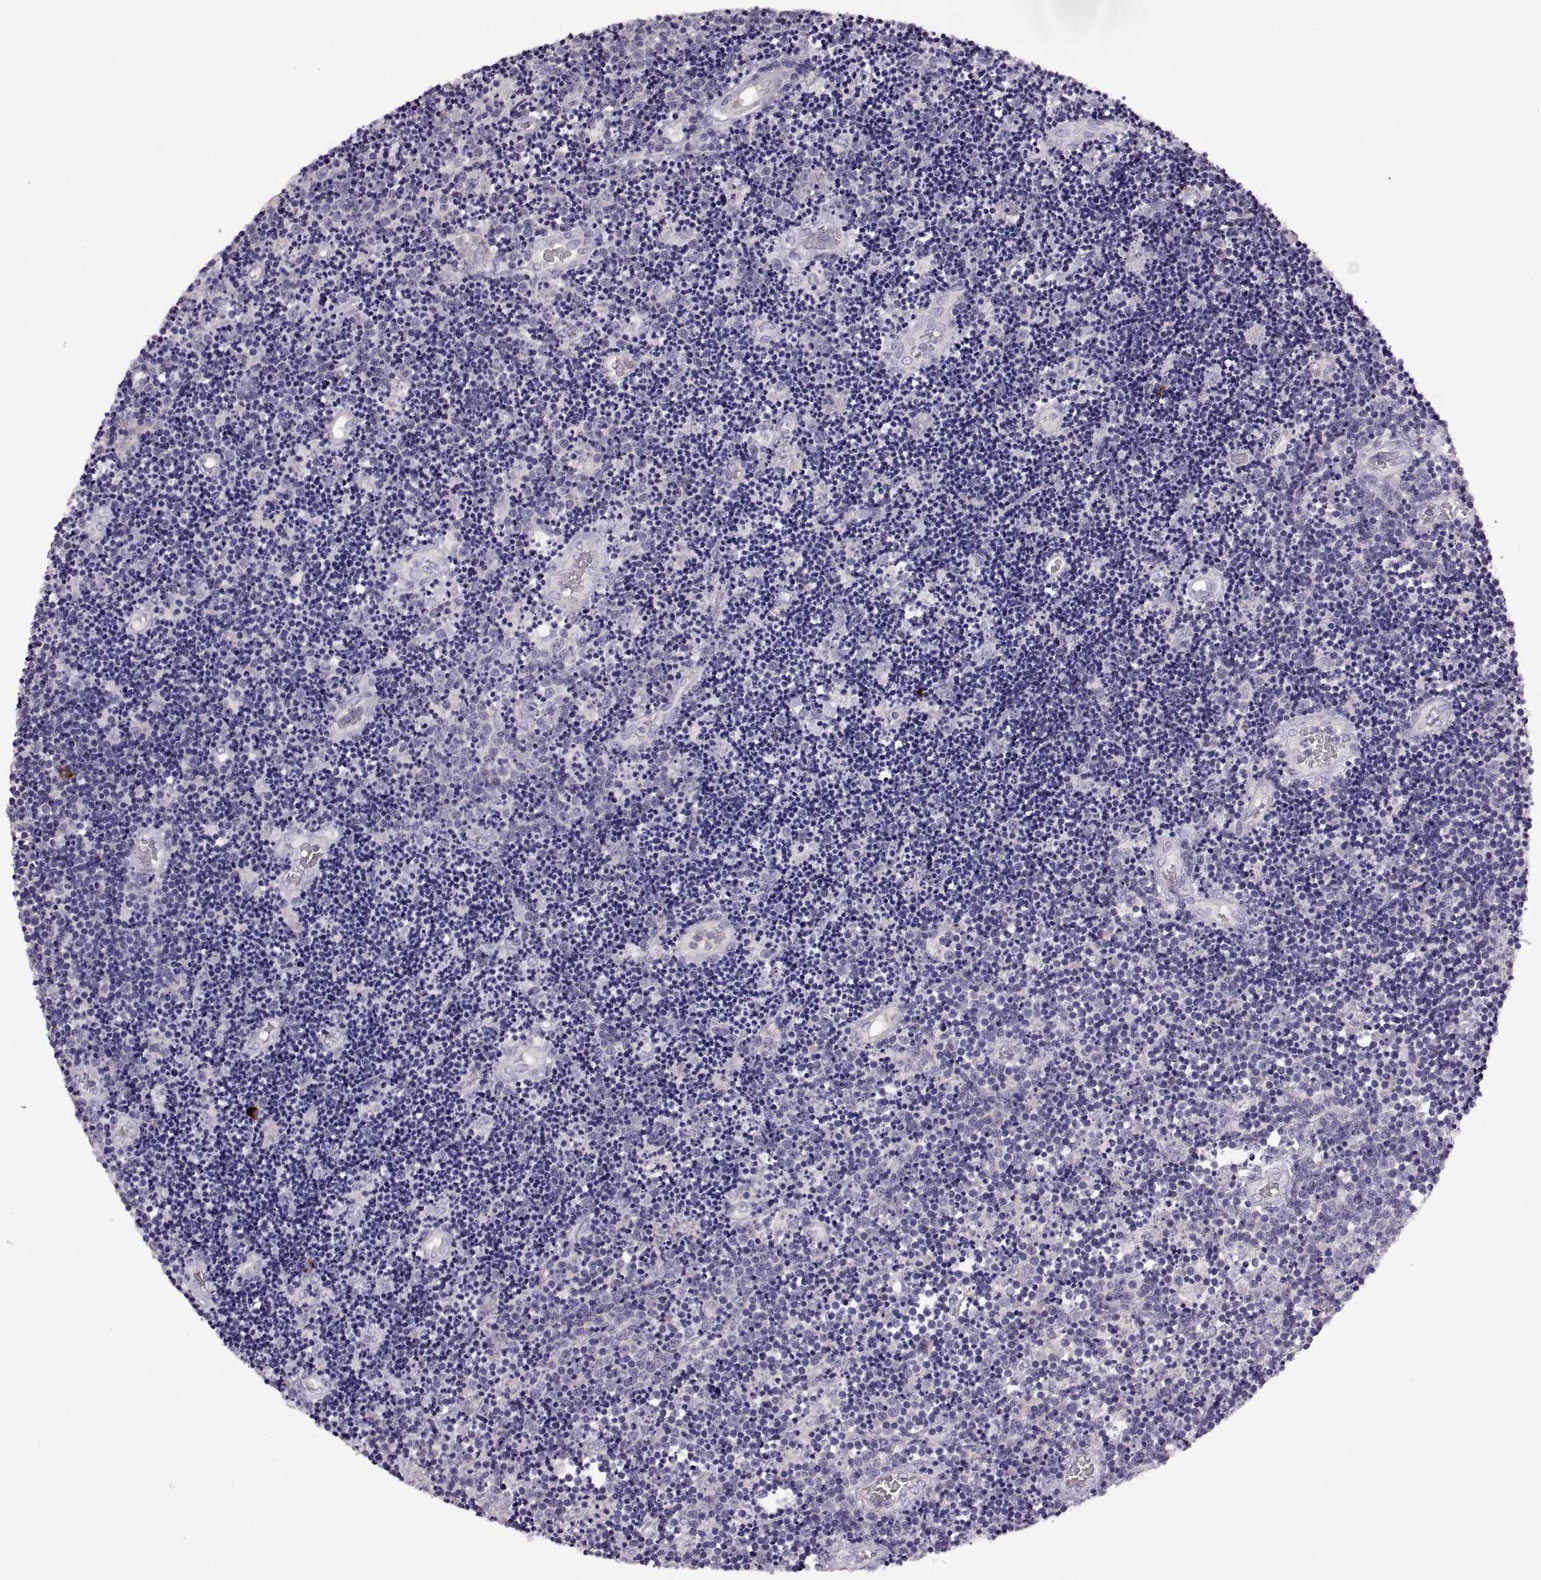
{"staining": {"intensity": "negative", "quantity": "none", "location": "none"}, "tissue": "lymphoma", "cell_type": "Tumor cells", "image_type": "cancer", "snomed": [{"axis": "morphology", "description": "Malignant lymphoma, non-Hodgkin's type, Low grade"}, {"axis": "topography", "description": "Brain"}], "caption": "High magnification brightfield microscopy of malignant lymphoma, non-Hodgkin's type (low-grade) stained with DAB (3,3'-diaminobenzidine) (brown) and counterstained with hematoxylin (blue): tumor cells show no significant expression.", "gene": "WFDC8", "patient": {"sex": "female", "age": 66}}